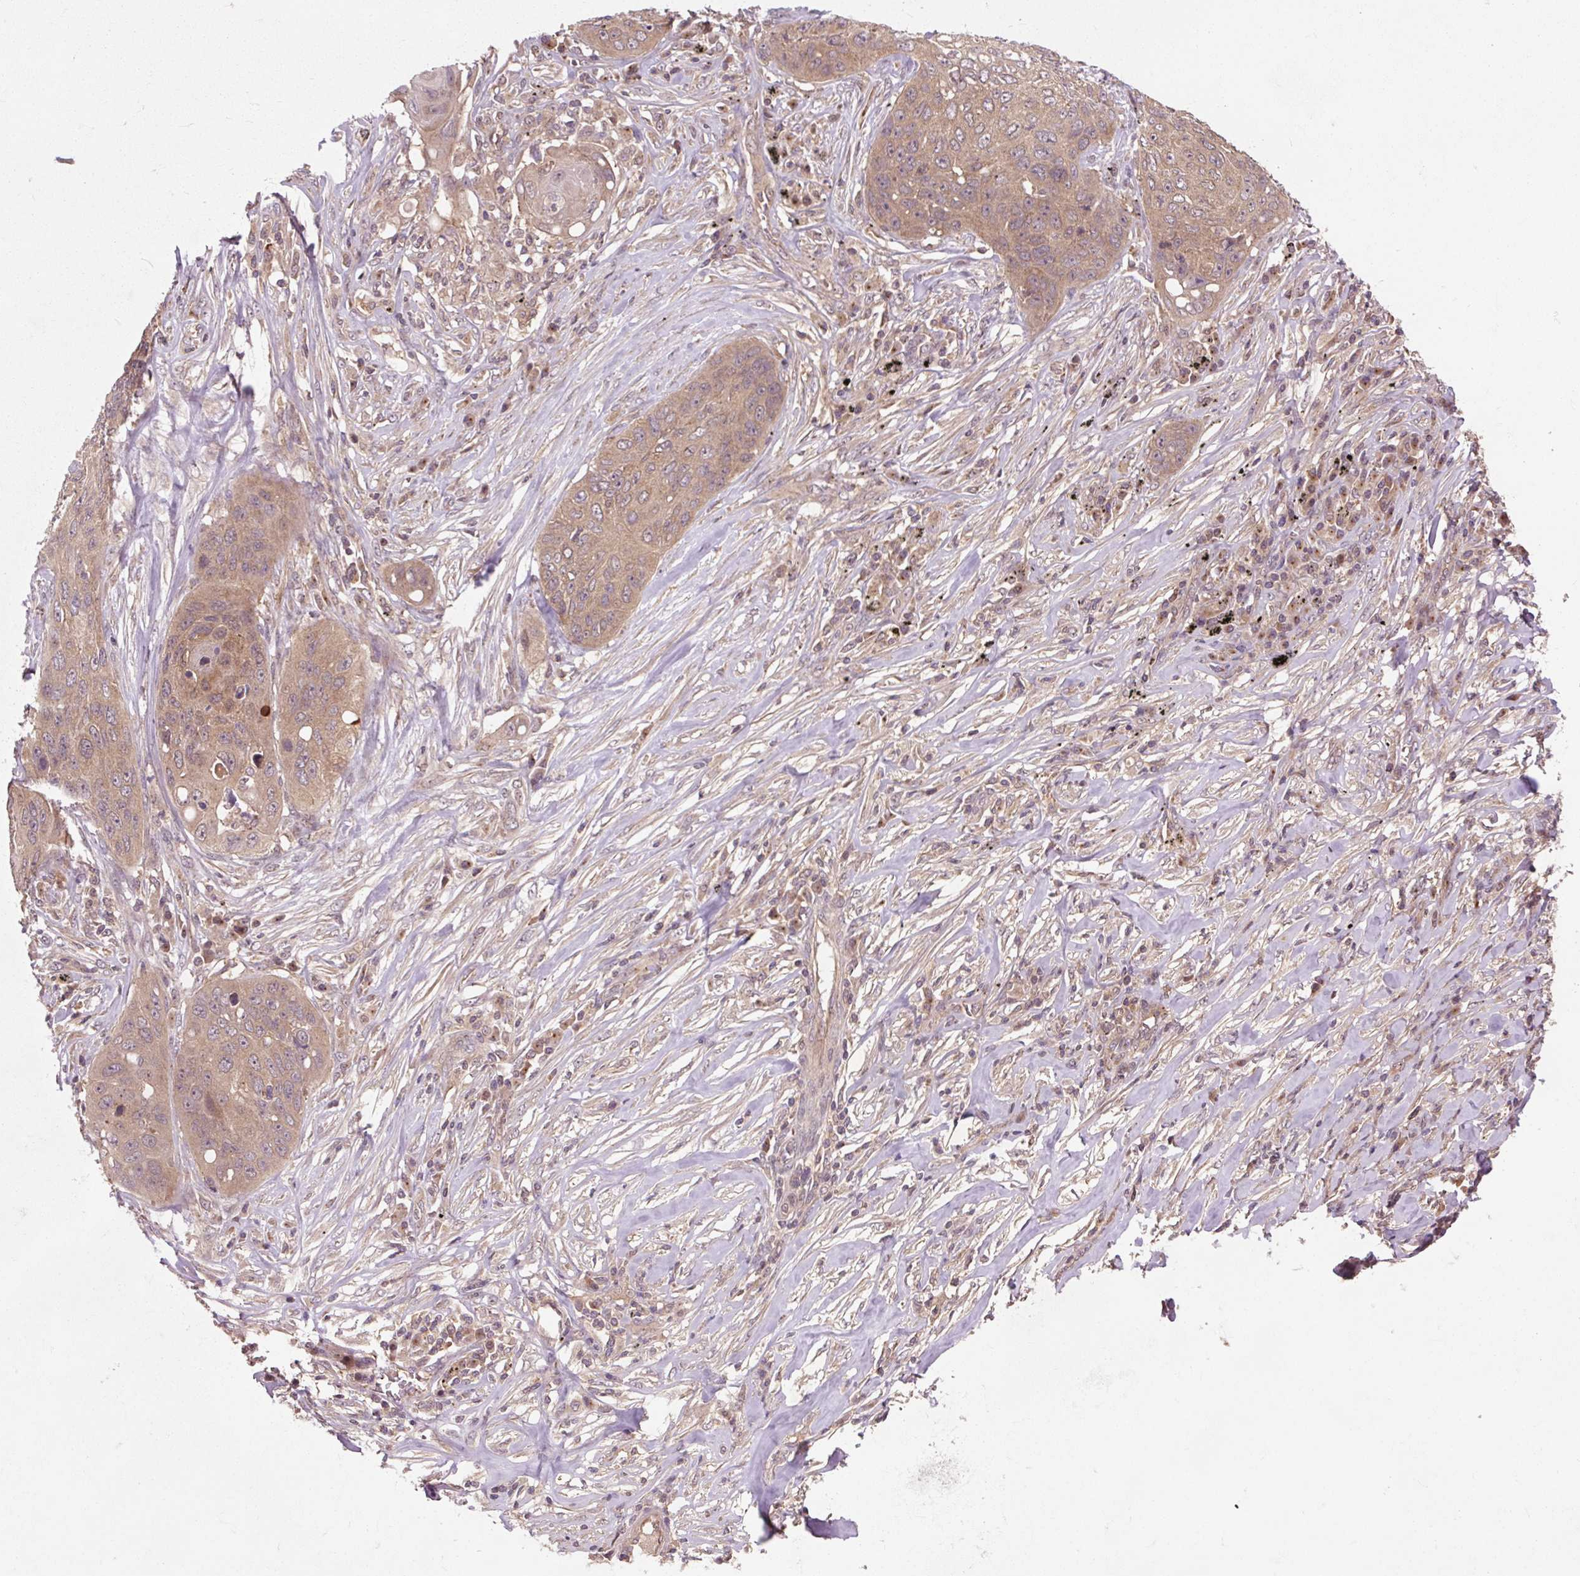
{"staining": {"intensity": "weak", "quantity": ">75%", "location": "cytoplasmic/membranous"}, "tissue": "lung cancer", "cell_type": "Tumor cells", "image_type": "cancer", "snomed": [{"axis": "morphology", "description": "Squamous cell carcinoma, NOS"}, {"axis": "topography", "description": "Lung"}], "caption": "Lung cancer was stained to show a protein in brown. There is low levels of weak cytoplasmic/membranous positivity in about >75% of tumor cells.", "gene": "MMS19", "patient": {"sex": "female", "age": 63}}